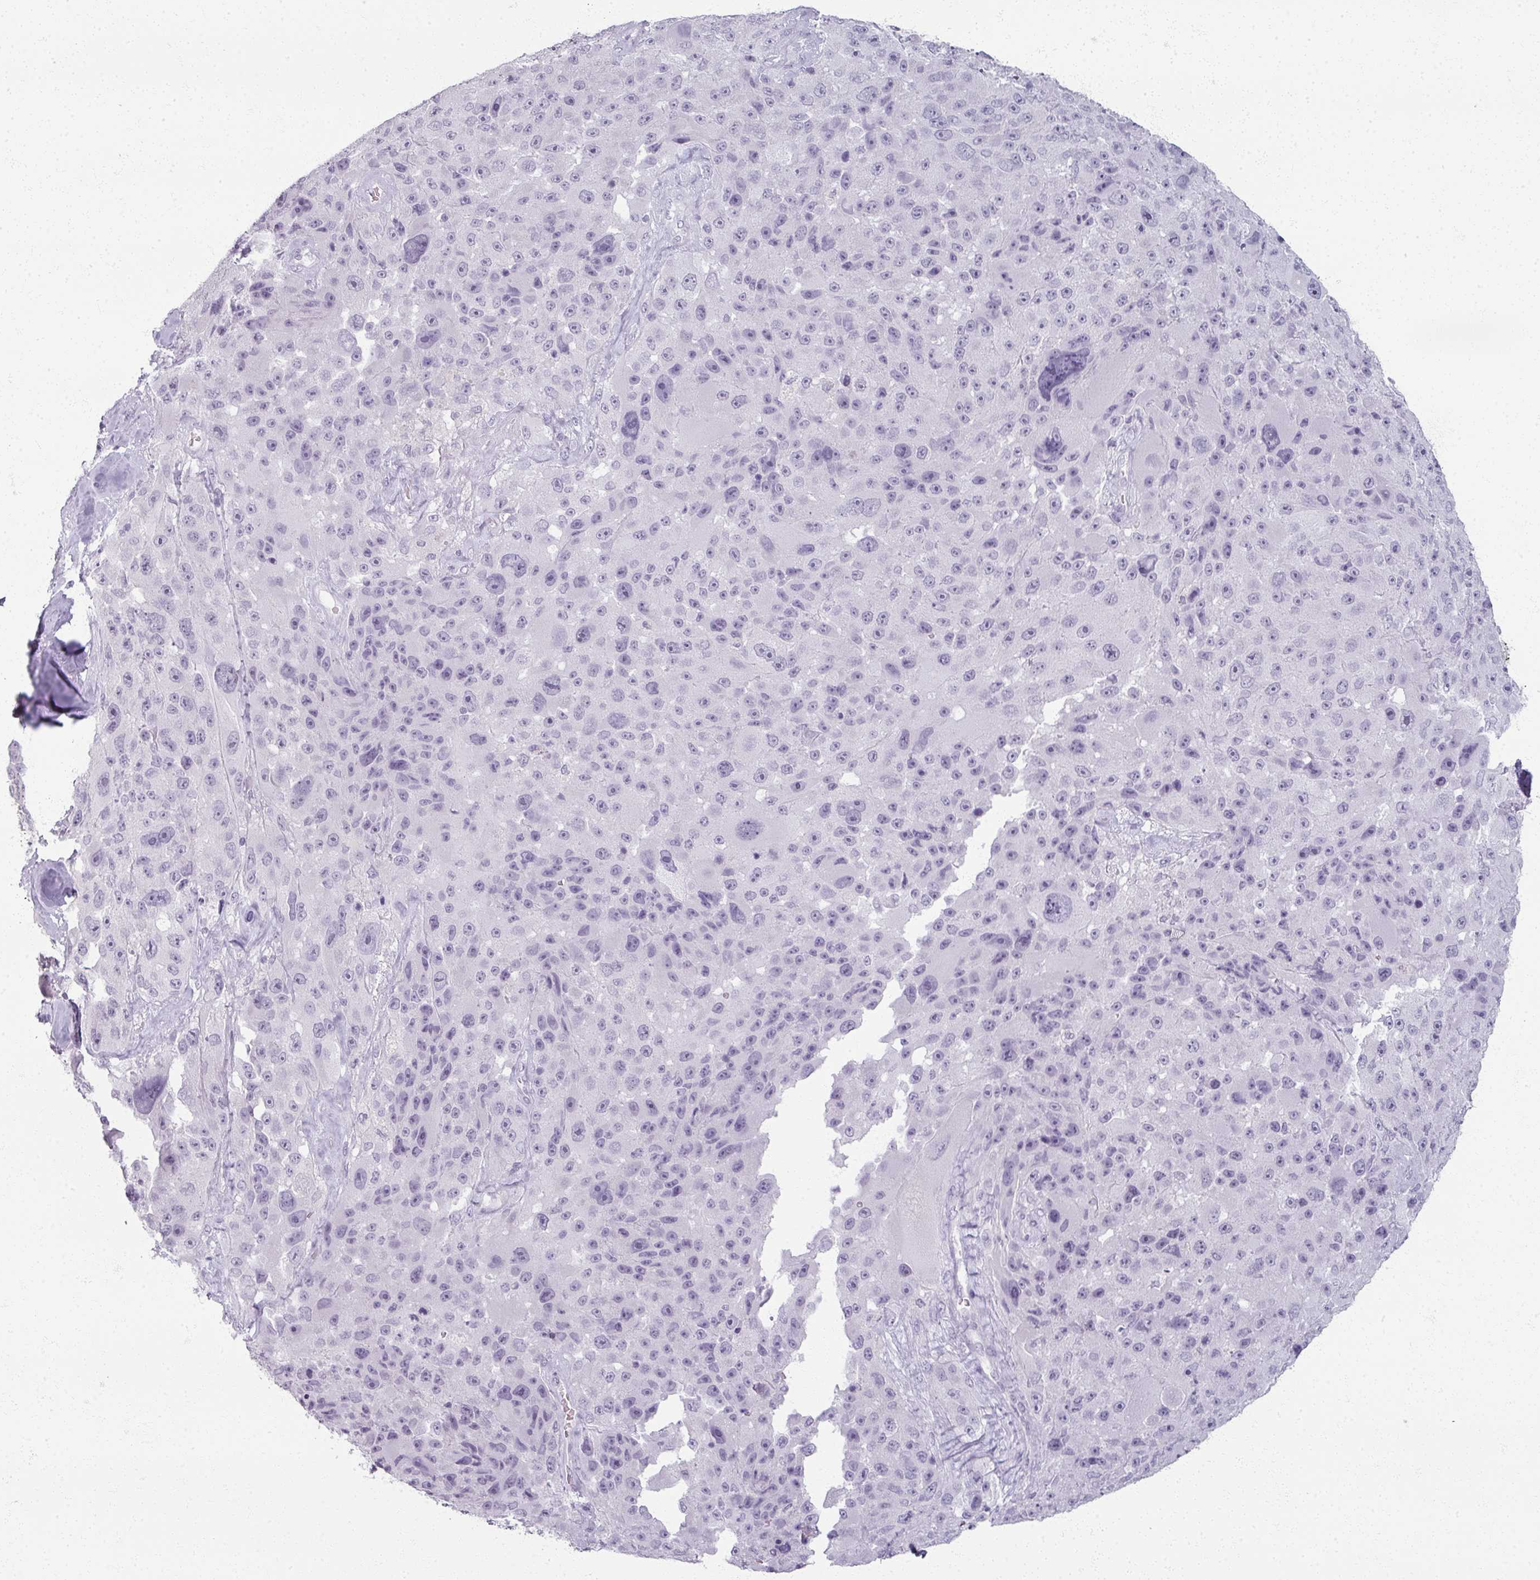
{"staining": {"intensity": "negative", "quantity": "none", "location": "none"}, "tissue": "melanoma", "cell_type": "Tumor cells", "image_type": "cancer", "snomed": [{"axis": "morphology", "description": "Malignant melanoma, Metastatic site"}, {"axis": "topography", "description": "Lymph node"}], "caption": "Malignant melanoma (metastatic site) was stained to show a protein in brown. There is no significant positivity in tumor cells.", "gene": "RFPL2", "patient": {"sex": "male", "age": 62}}